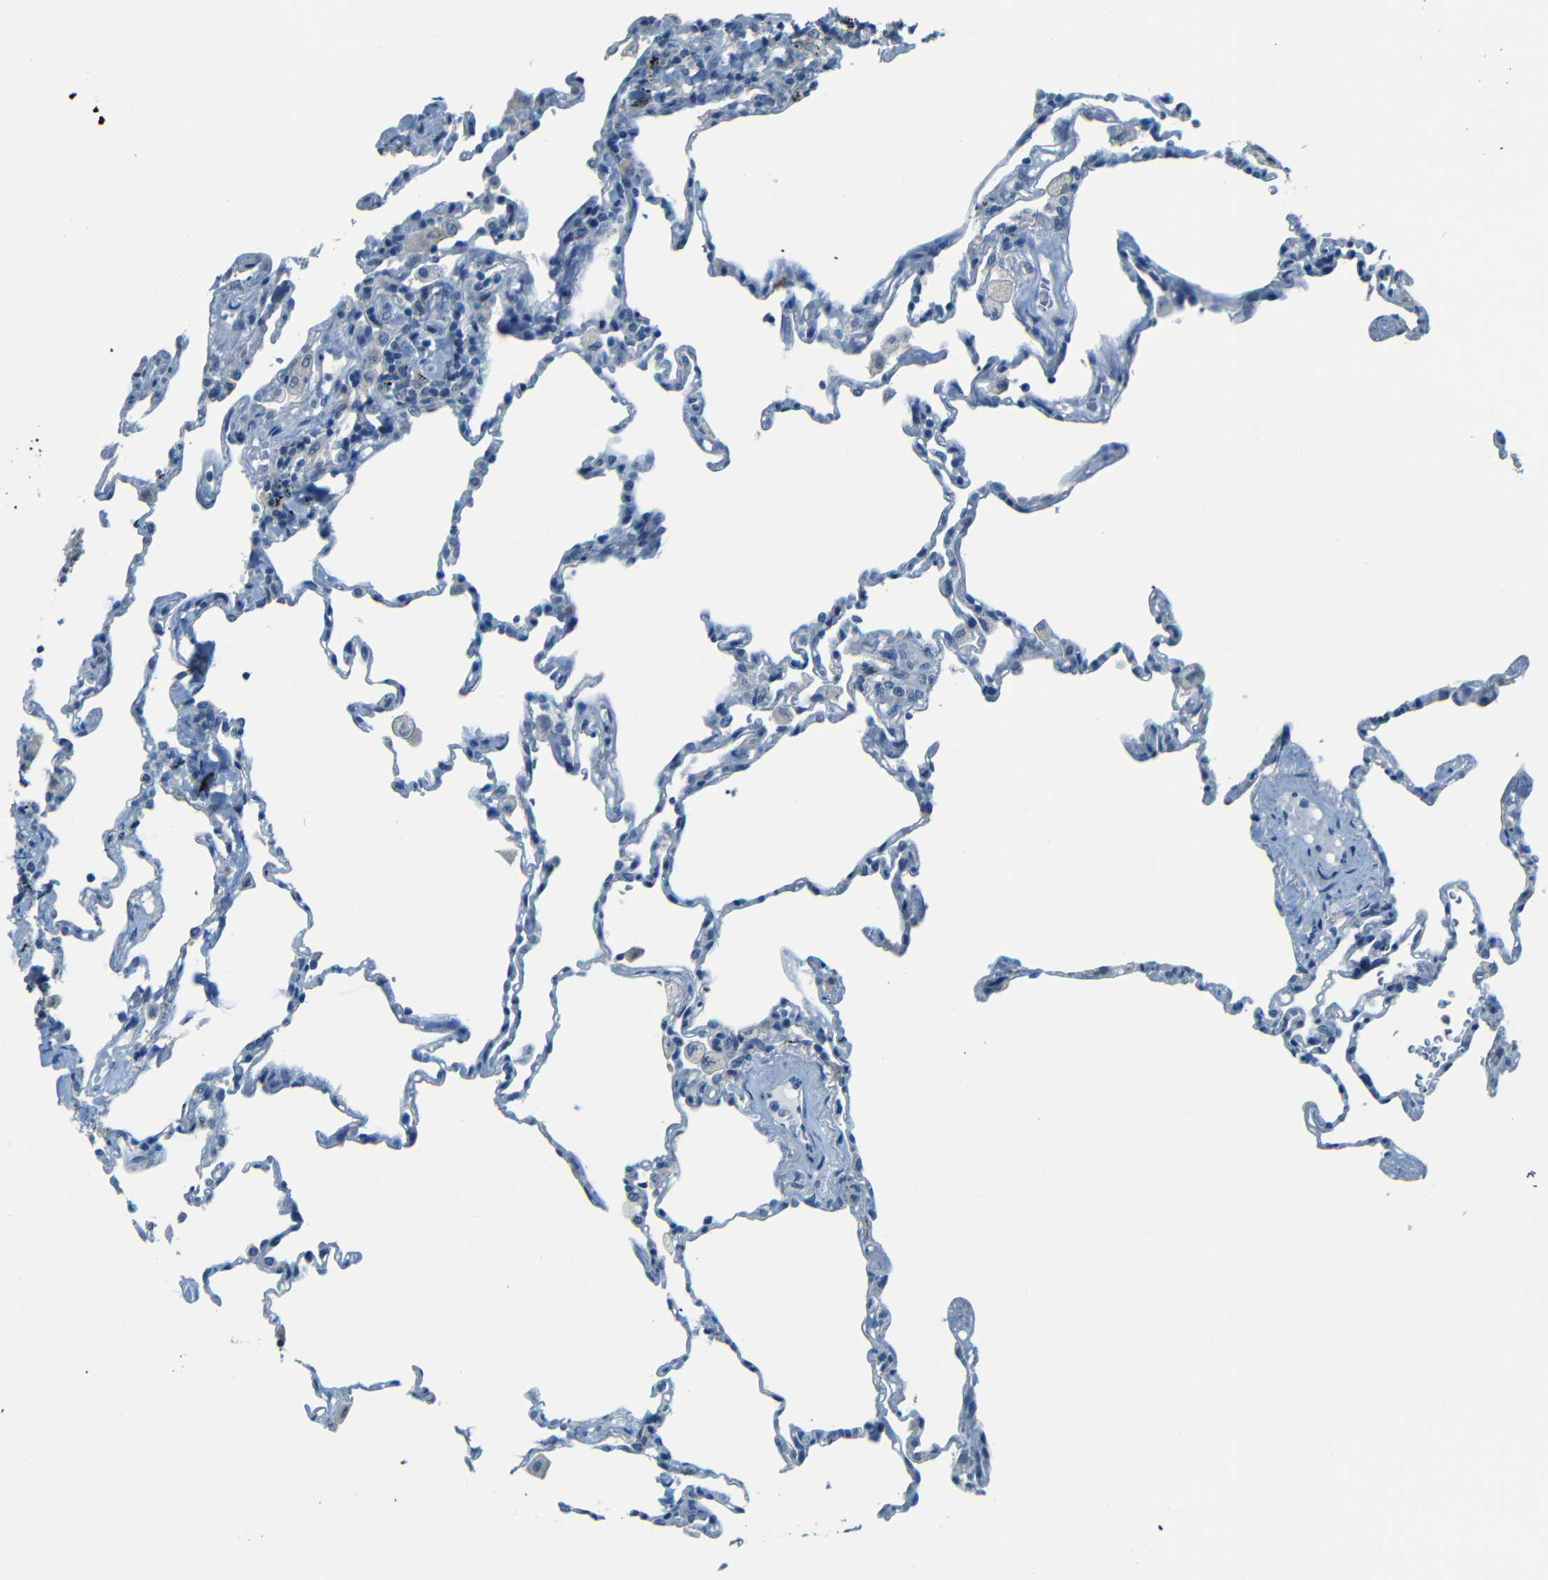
{"staining": {"intensity": "negative", "quantity": "none", "location": "none"}, "tissue": "lung", "cell_type": "Alveolar cells", "image_type": "normal", "snomed": [{"axis": "morphology", "description": "Normal tissue, NOS"}, {"axis": "topography", "description": "Lung"}], "caption": "Immunohistochemistry micrograph of unremarkable human lung stained for a protein (brown), which exhibits no expression in alveolar cells.", "gene": "ZMAT1", "patient": {"sex": "male", "age": 59}}